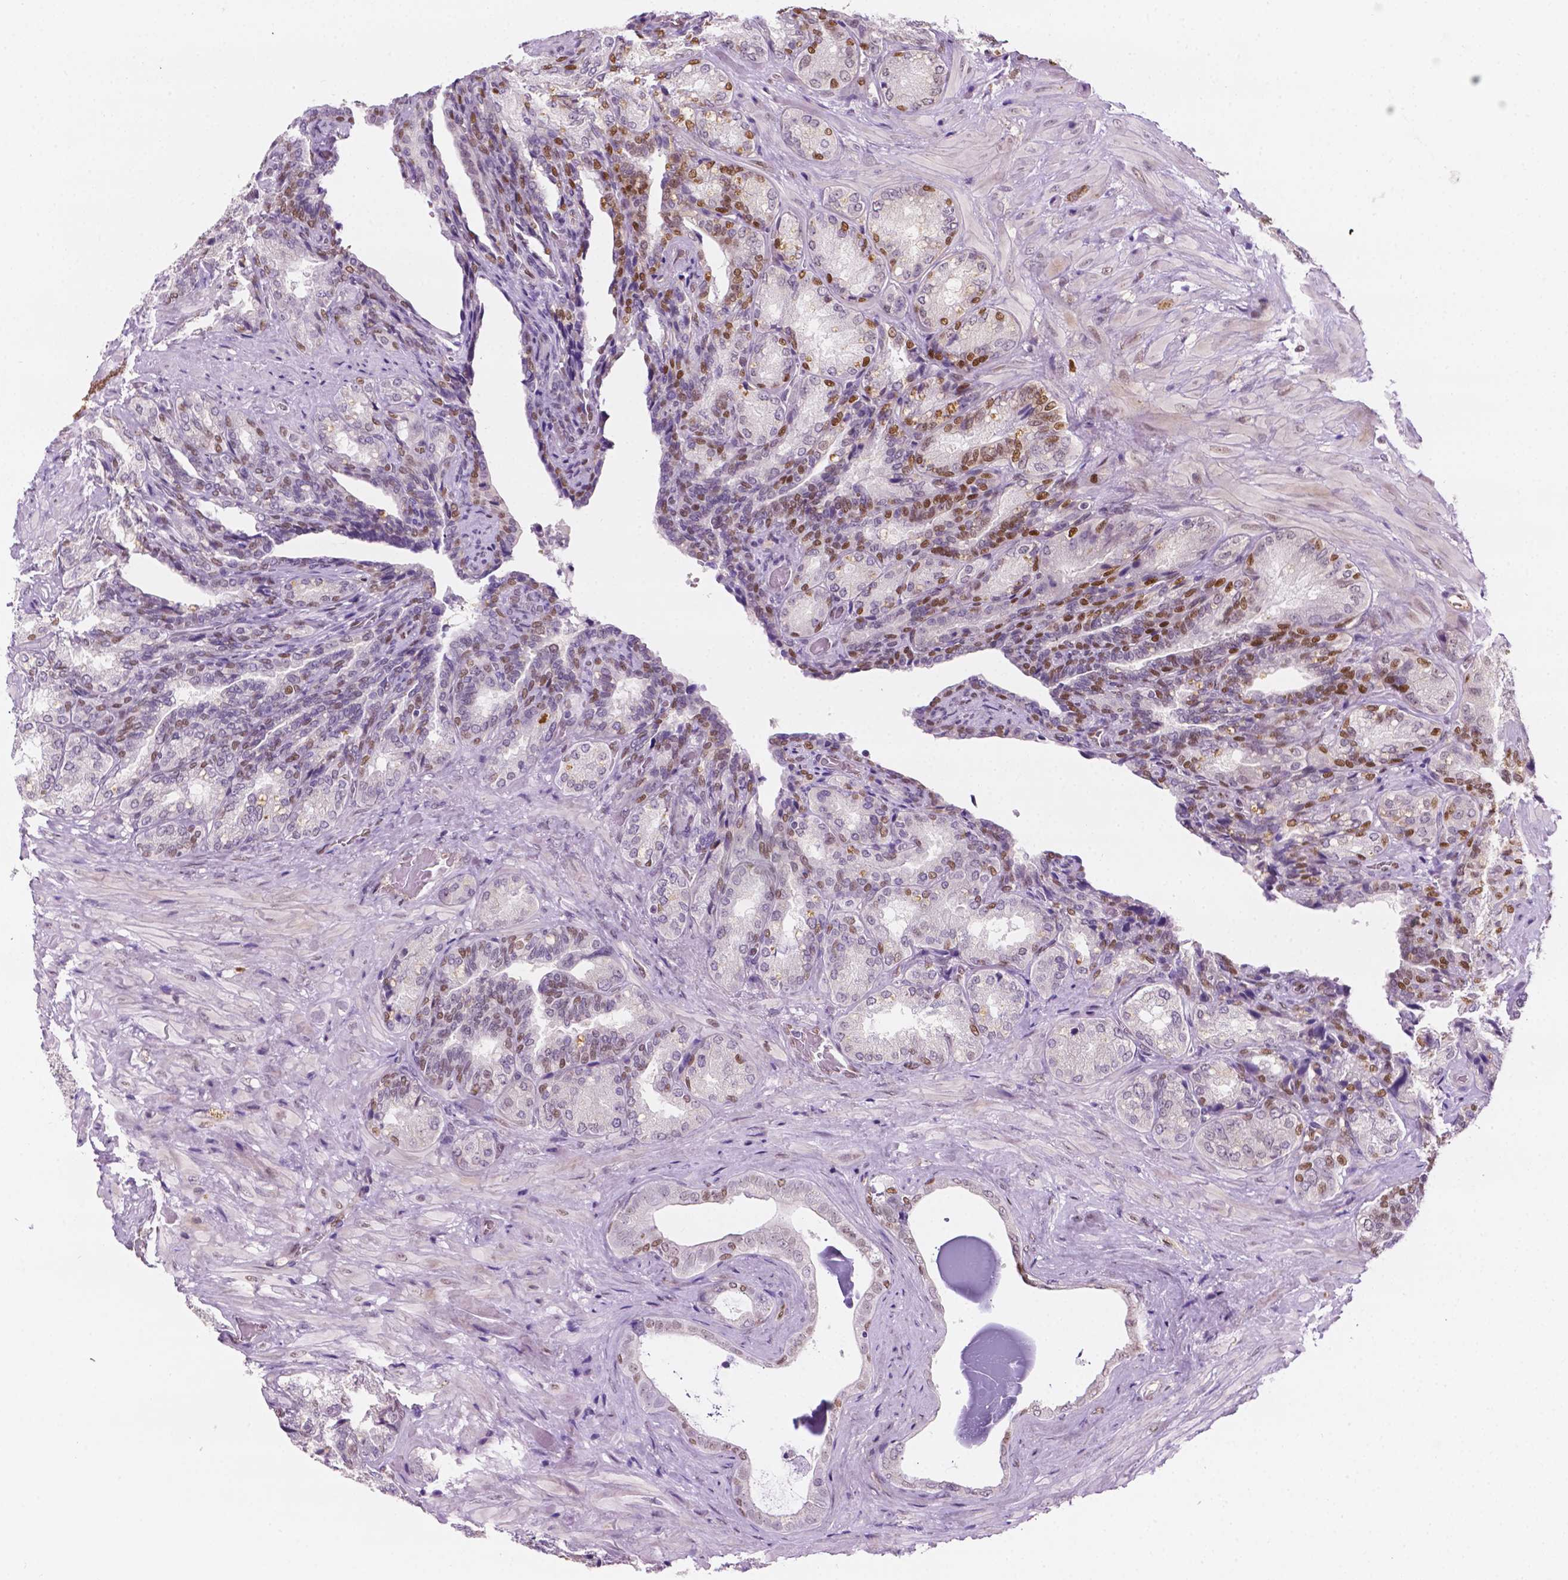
{"staining": {"intensity": "moderate", "quantity": "<25%", "location": "nuclear"}, "tissue": "seminal vesicle", "cell_type": "Glandular cells", "image_type": "normal", "snomed": [{"axis": "morphology", "description": "Normal tissue, NOS"}, {"axis": "topography", "description": "Seminal veicle"}], "caption": "Glandular cells show low levels of moderate nuclear expression in about <25% of cells in benign human seminal vesicle.", "gene": "ERF", "patient": {"sex": "male", "age": 68}}